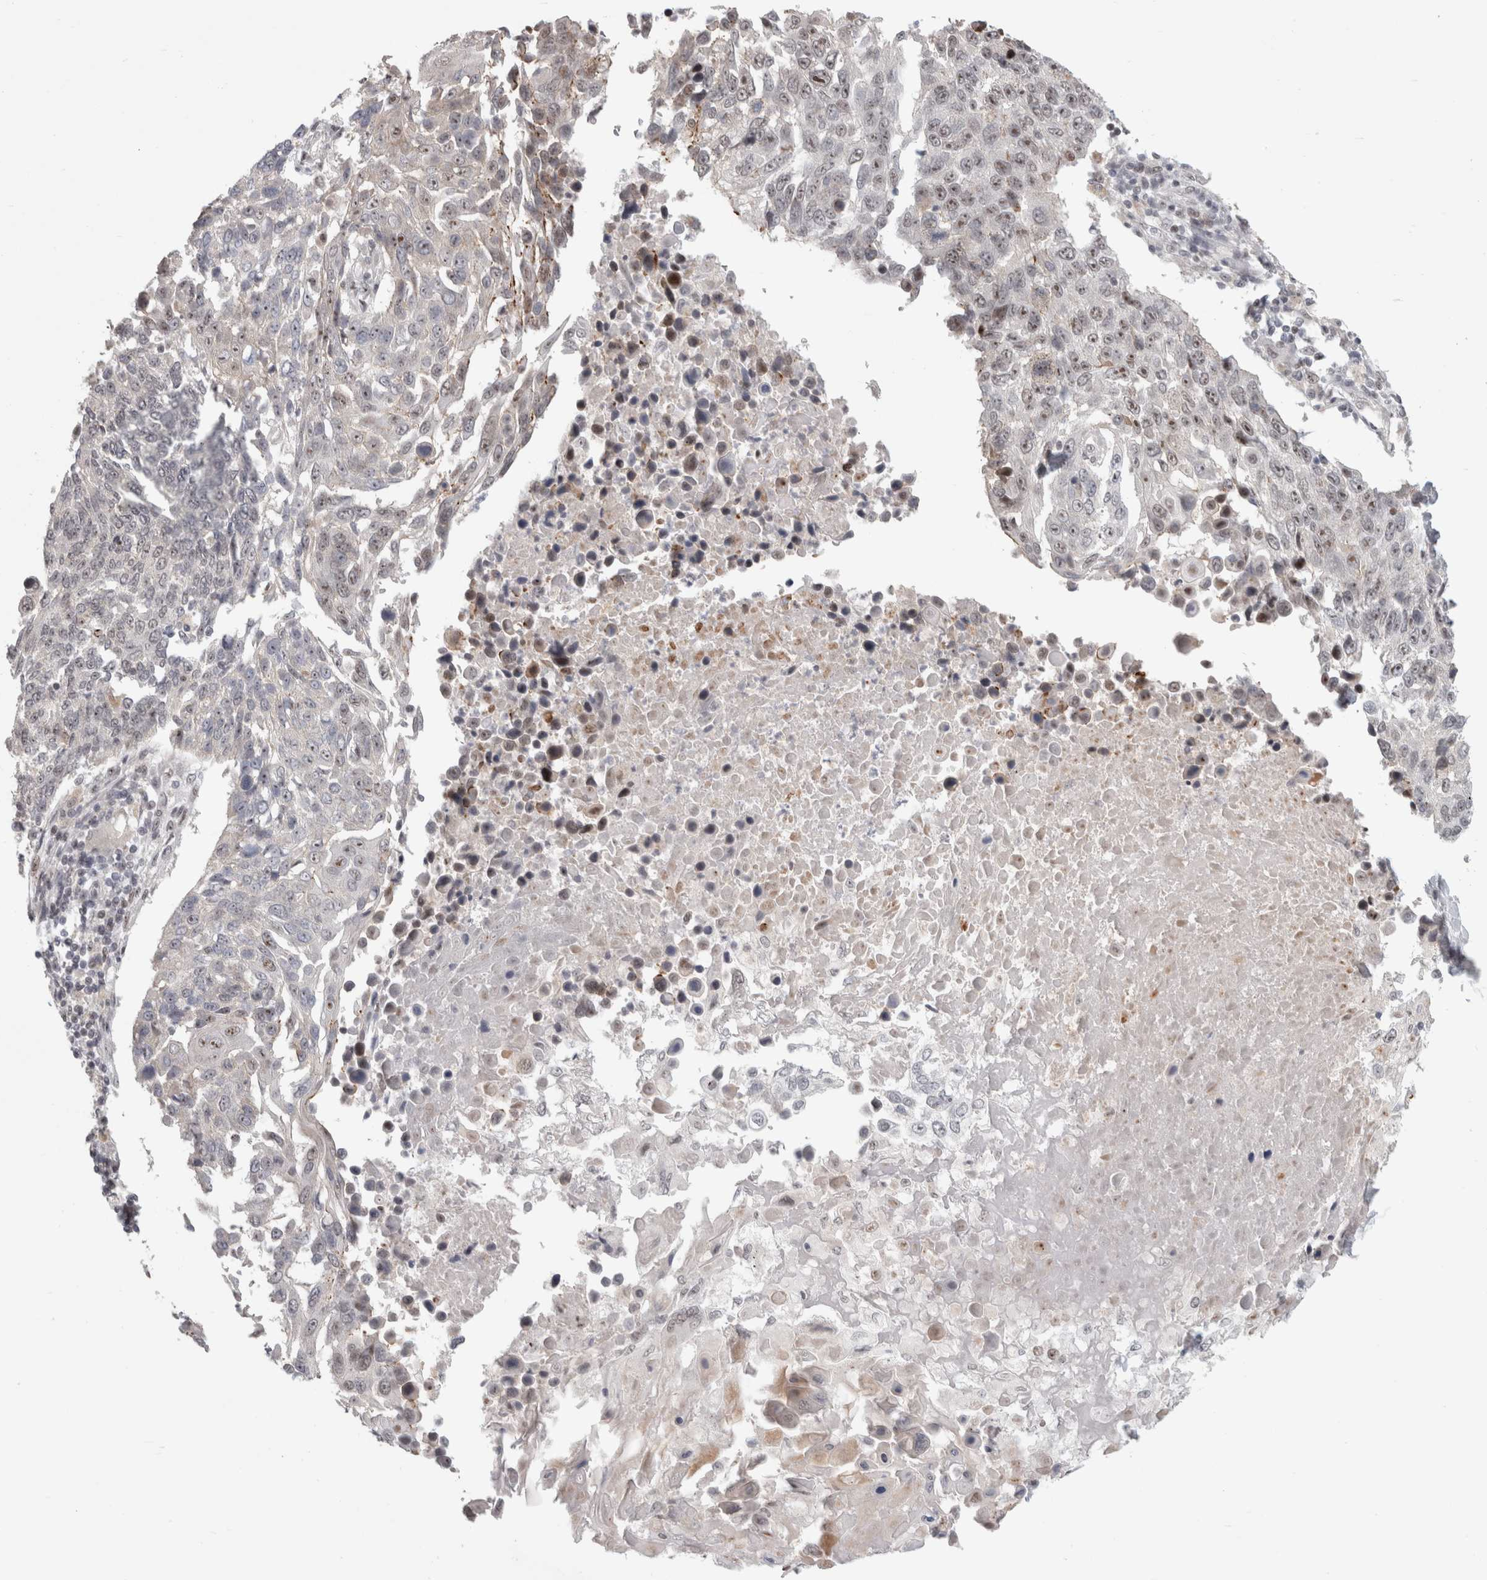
{"staining": {"intensity": "weak", "quantity": "<25%", "location": "nuclear"}, "tissue": "lung cancer", "cell_type": "Tumor cells", "image_type": "cancer", "snomed": [{"axis": "morphology", "description": "Squamous cell carcinoma, NOS"}, {"axis": "topography", "description": "Lung"}], "caption": "A high-resolution photomicrograph shows immunohistochemistry staining of lung squamous cell carcinoma, which displays no significant expression in tumor cells.", "gene": "SENP6", "patient": {"sex": "male", "age": 66}}